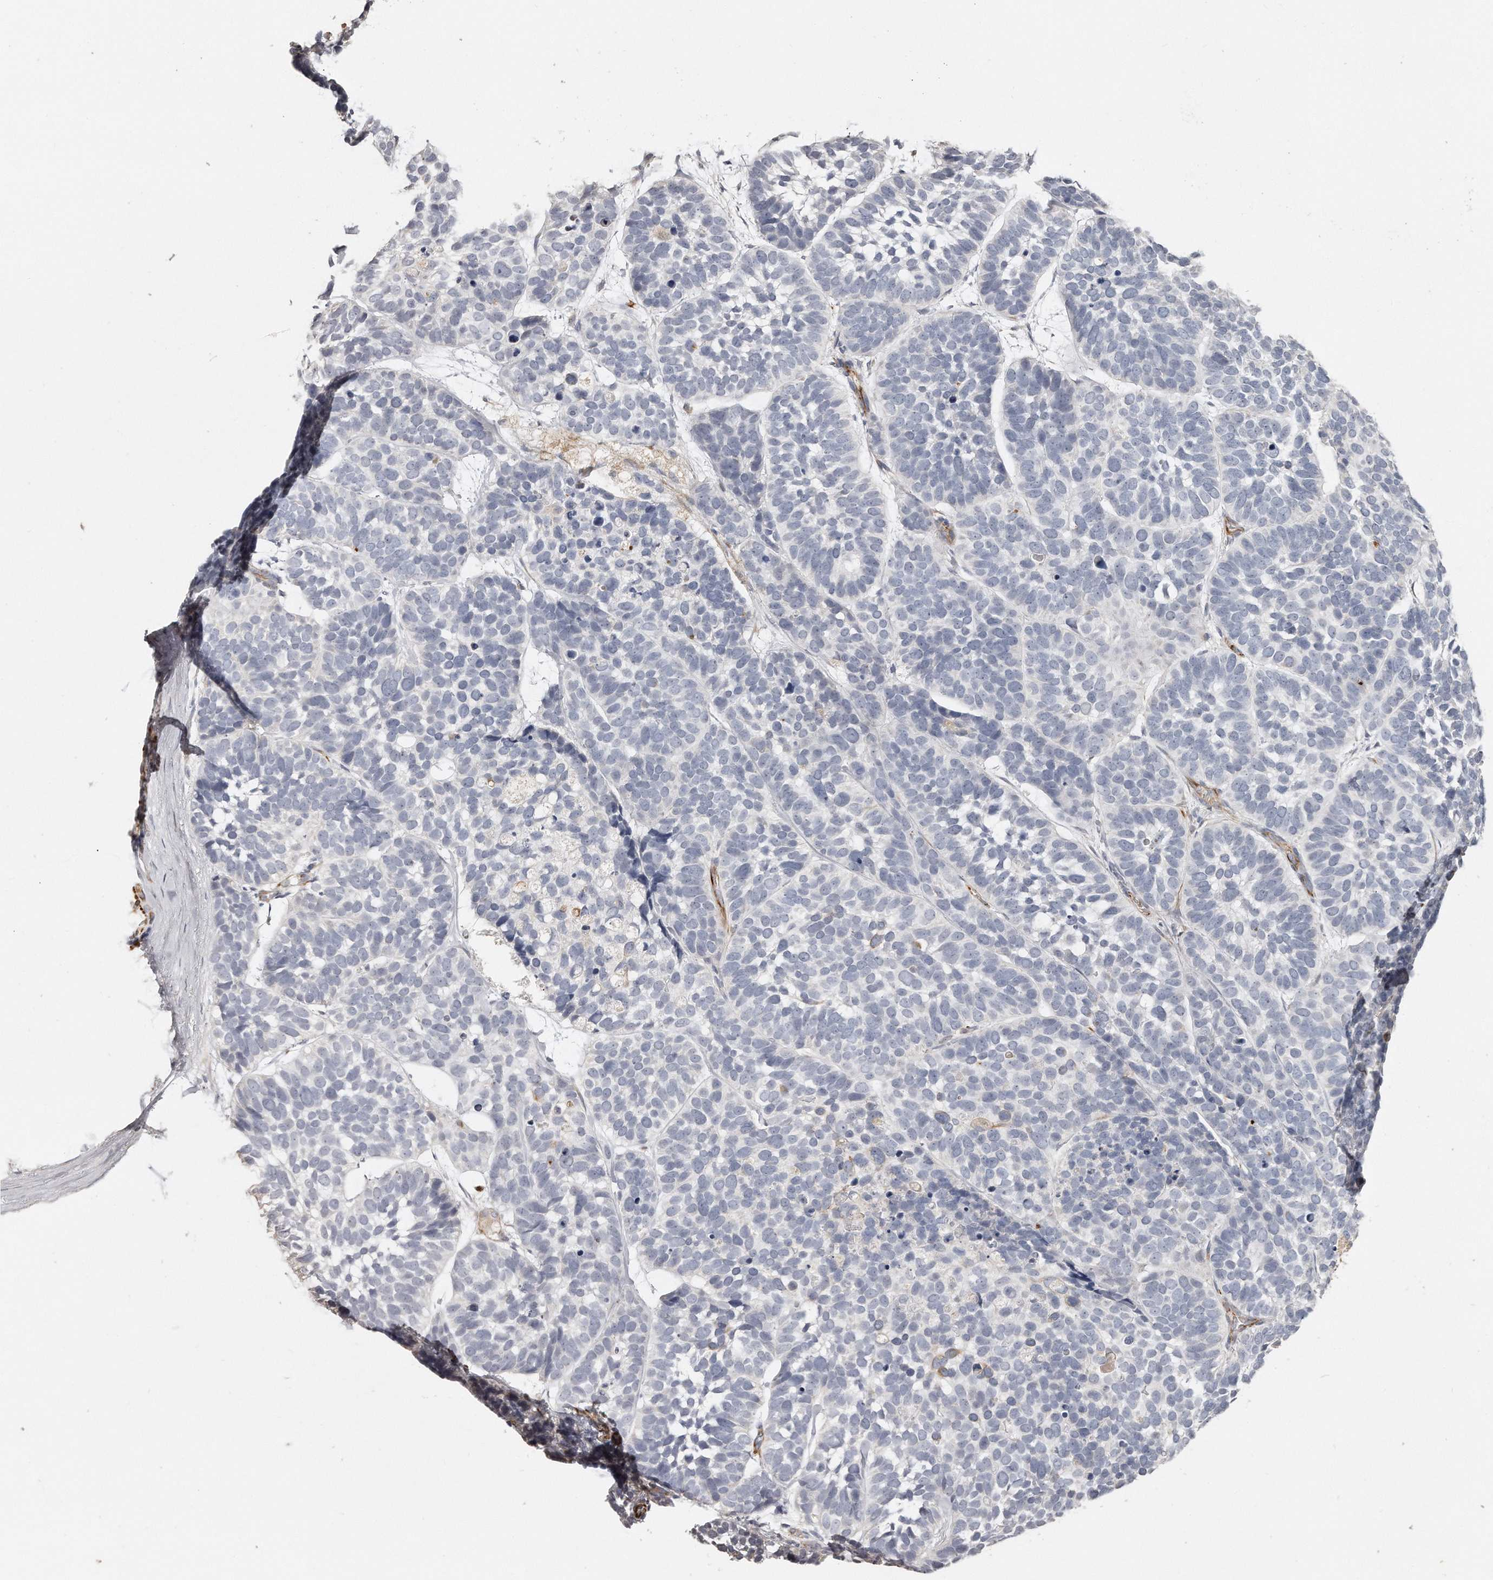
{"staining": {"intensity": "negative", "quantity": "none", "location": "none"}, "tissue": "skin cancer", "cell_type": "Tumor cells", "image_type": "cancer", "snomed": [{"axis": "morphology", "description": "Basal cell carcinoma"}, {"axis": "topography", "description": "Skin"}], "caption": "Protein analysis of basal cell carcinoma (skin) displays no significant staining in tumor cells.", "gene": "ZYG11A", "patient": {"sex": "male", "age": 62}}